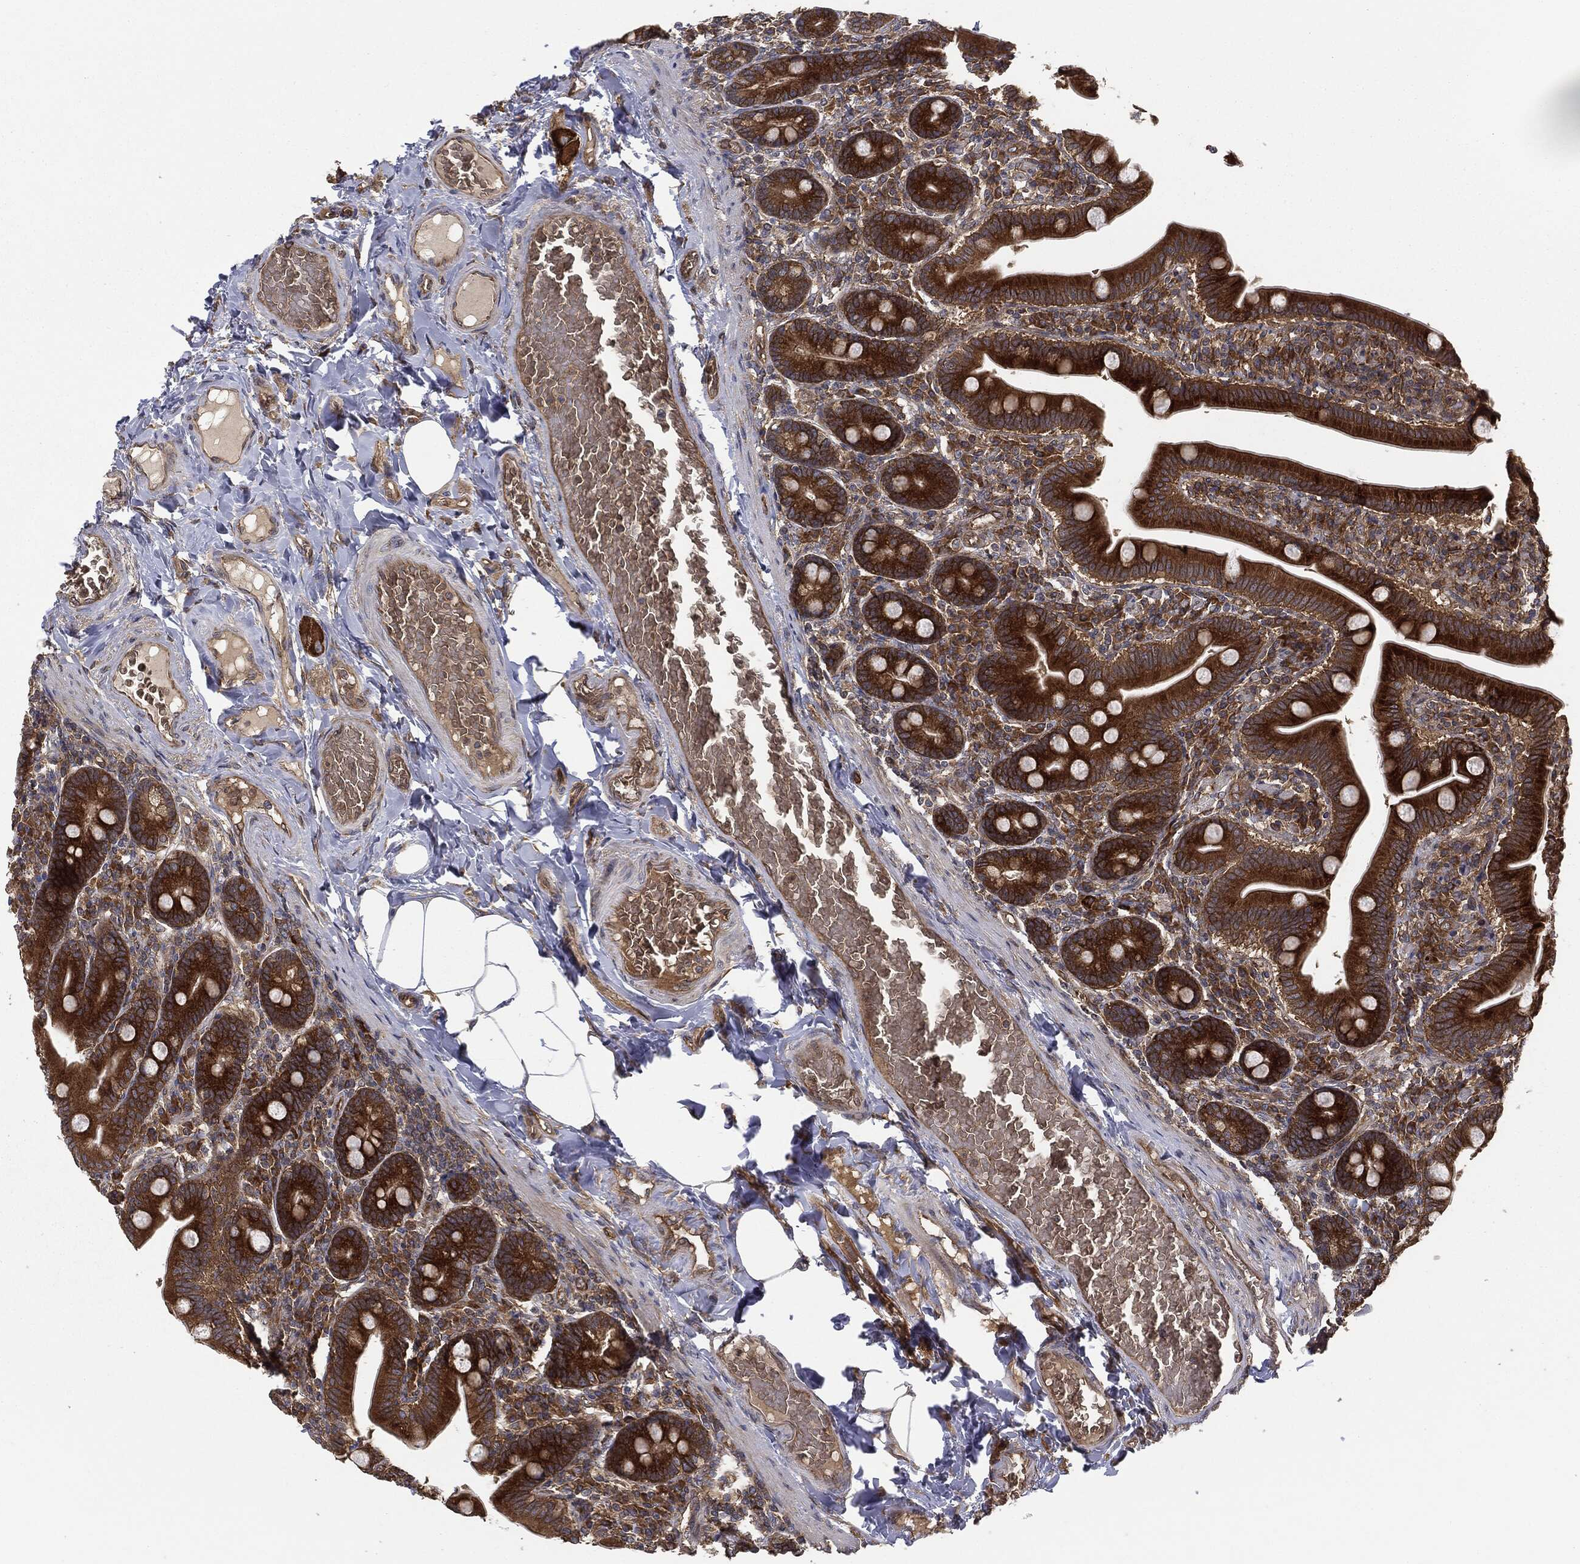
{"staining": {"intensity": "strong", "quantity": ">75%", "location": "cytoplasmic/membranous"}, "tissue": "small intestine", "cell_type": "Glandular cells", "image_type": "normal", "snomed": [{"axis": "morphology", "description": "Normal tissue, NOS"}, {"axis": "topography", "description": "Small intestine"}], "caption": "DAB (3,3'-diaminobenzidine) immunohistochemical staining of benign small intestine reveals strong cytoplasmic/membranous protein expression in about >75% of glandular cells.", "gene": "EIF2AK2", "patient": {"sex": "male", "age": 66}}